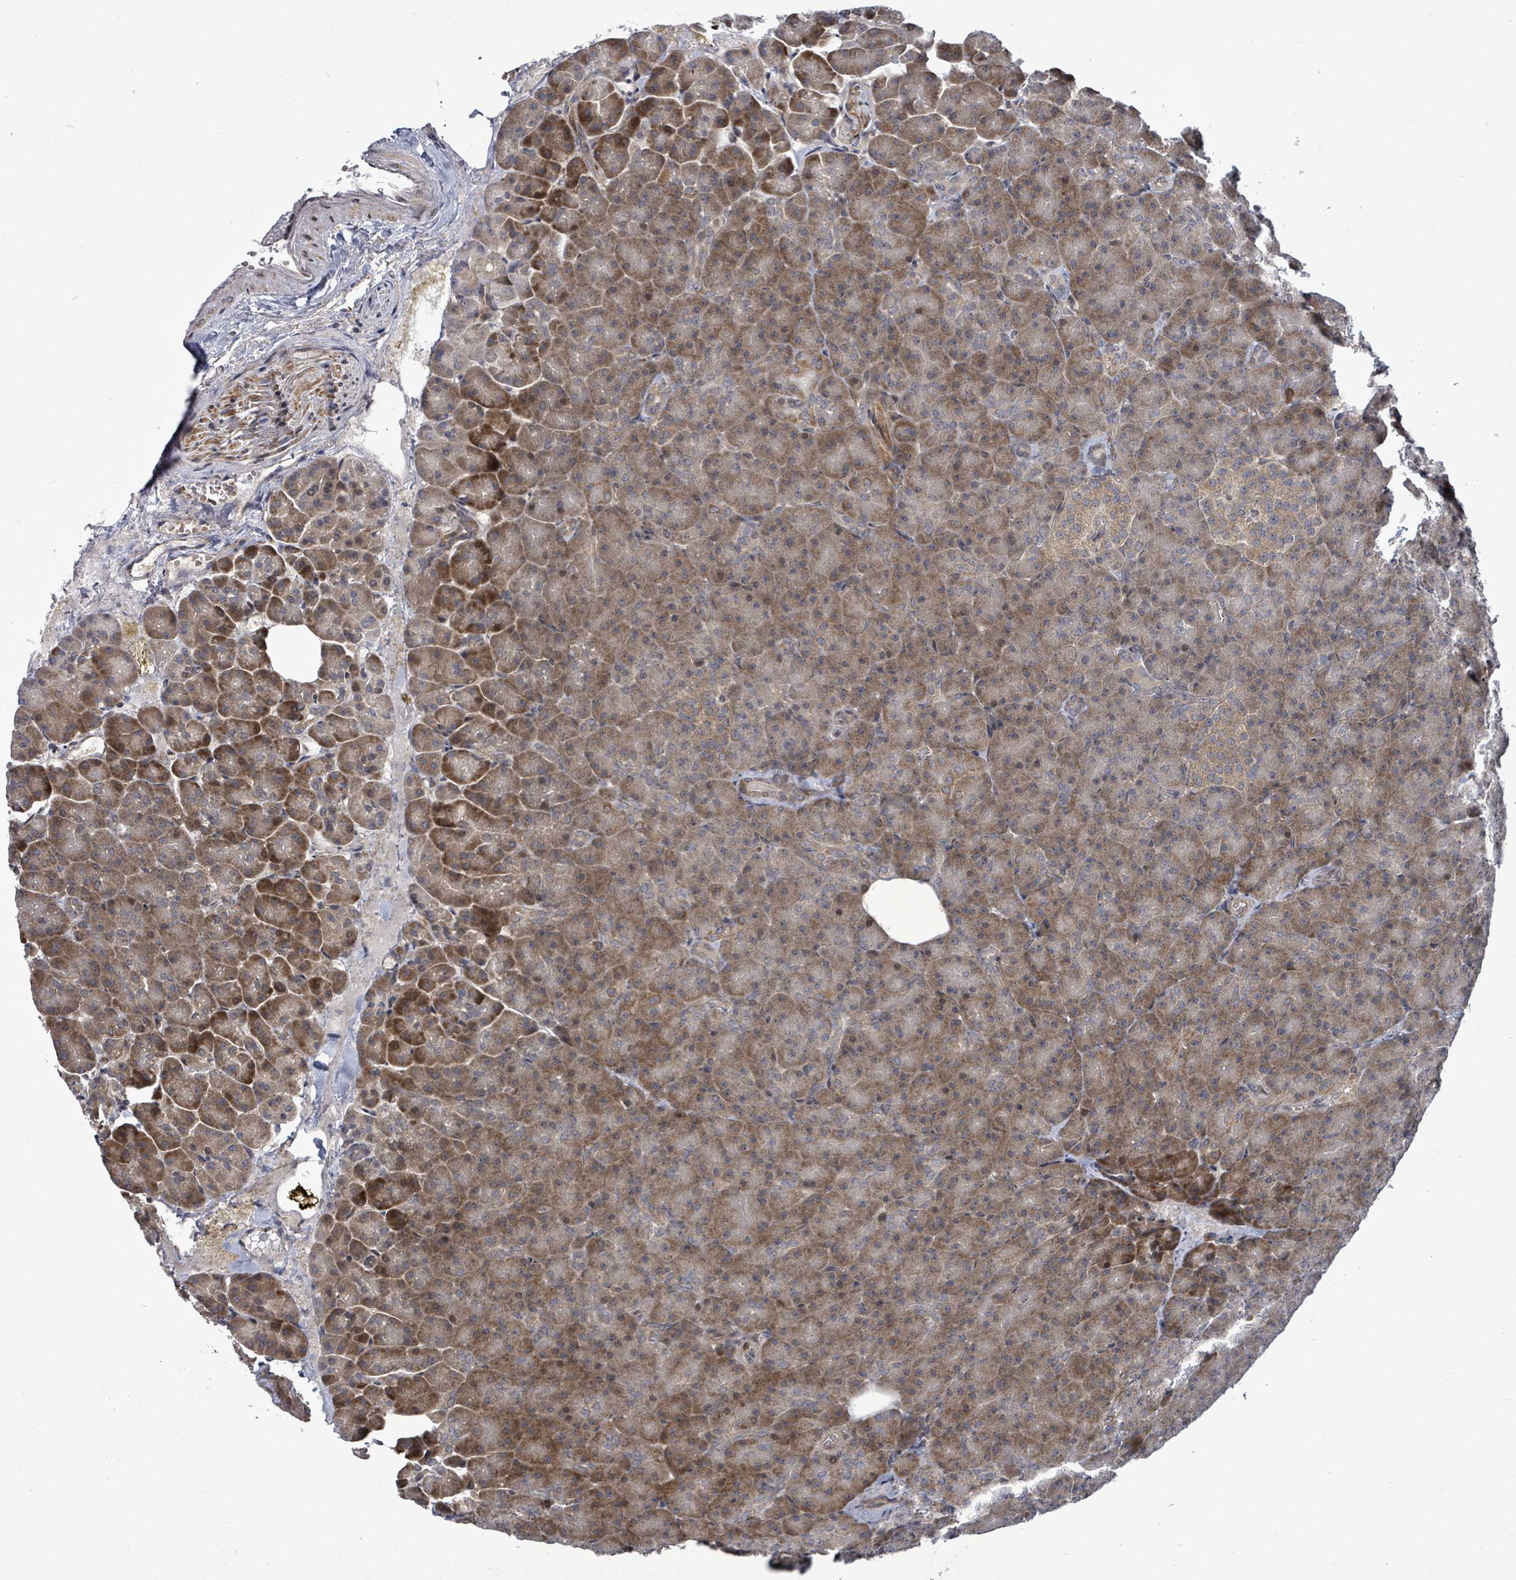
{"staining": {"intensity": "moderate", "quantity": ">75%", "location": "cytoplasmic/membranous"}, "tissue": "pancreas", "cell_type": "Exocrine glandular cells", "image_type": "normal", "snomed": [{"axis": "morphology", "description": "Normal tissue, NOS"}, {"axis": "topography", "description": "Pancreas"}], "caption": "Immunohistochemical staining of benign pancreas exhibits moderate cytoplasmic/membranous protein positivity in about >75% of exocrine glandular cells. (Stains: DAB (3,3'-diaminobenzidine) in brown, nuclei in blue, Microscopy: brightfield microscopy at high magnification).", "gene": "KRTAP27", "patient": {"sex": "female", "age": 74}}